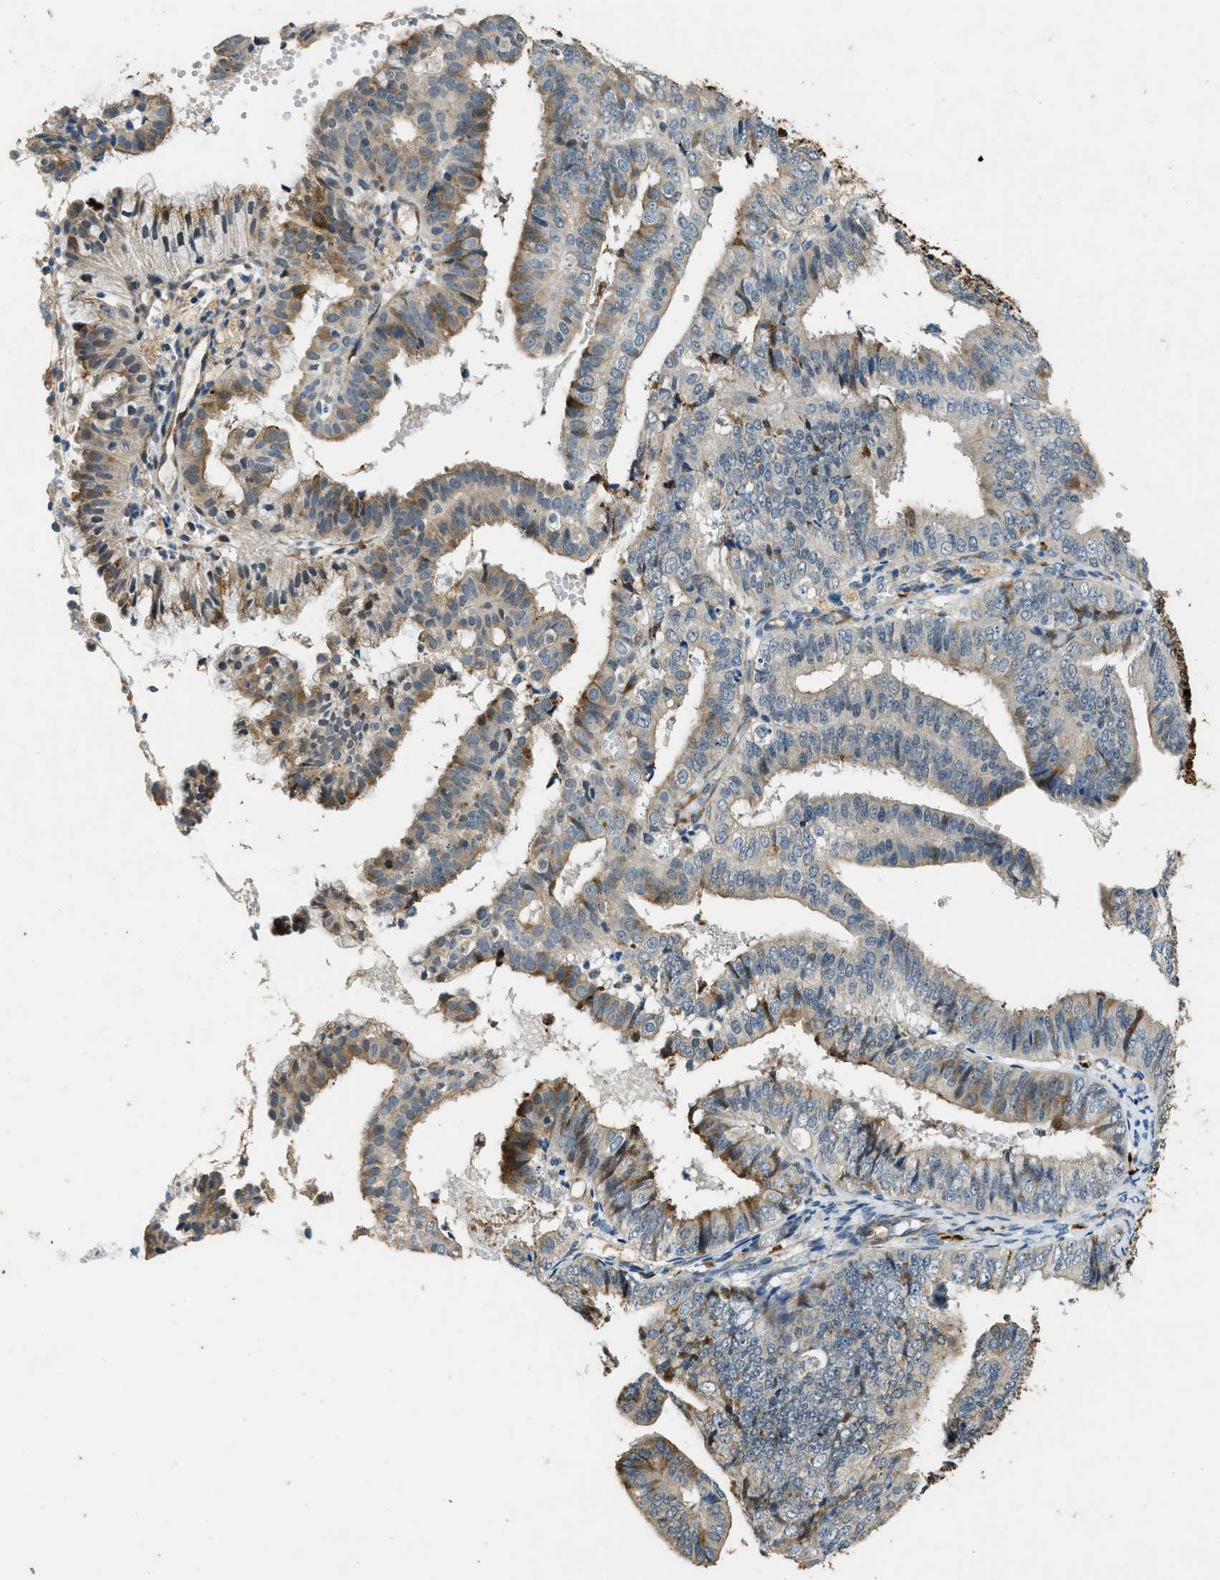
{"staining": {"intensity": "moderate", "quantity": "<25%", "location": "cytoplasmic/membranous"}, "tissue": "endometrial cancer", "cell_type": "Tumor cells", "image_type": "cancer", "snomed": [{"axis": "morphology", "description": "Adenocarcinoma, NOS"}, {"axis": "topography", "description": "Endometrium"}], "caption": "IHC photomicrograph of human adenocarcinoma (endometrial) stained for a protein (brown), which displays low levels of moderate cytoplasmic/membranous staining in approximately <25% of tumor cells.", "gene": "HERC2", "patient": {"sex": "female", "age": 63}}